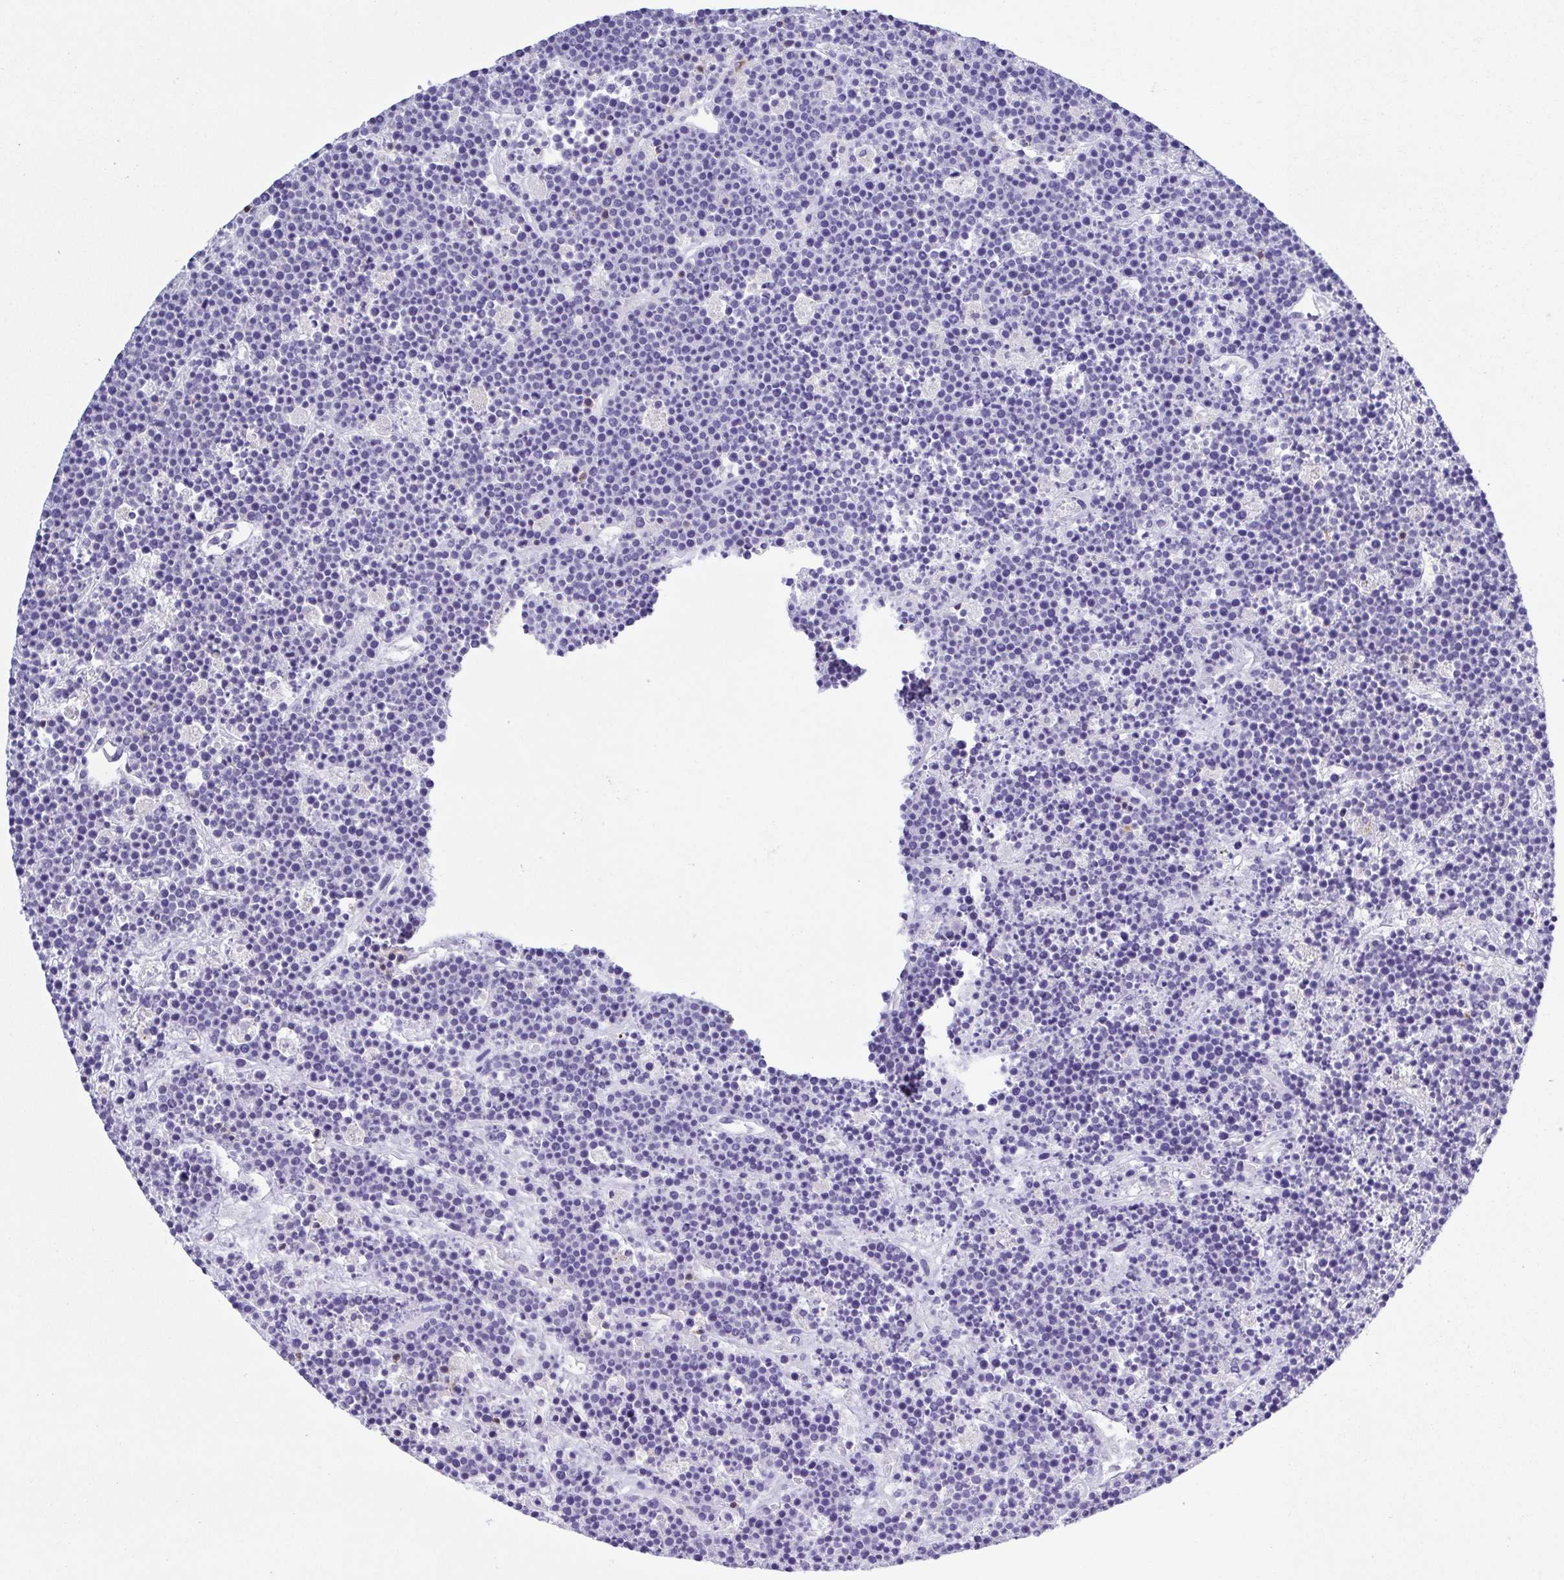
{"staining": {"intensity": "negative", "quantity": "none", "location": "none"}, "tissue": "lymphoma", "cell_type": "Tumor cells", "image_type": "cancer", "snomed": [{"axis": "morphology", "description": "Malignant lymphoma, non-Hodgkin's type, High grade"}, {"axis": "topography", "description": "Ovary"}], "caption": "There is no significant expression in tumor cells of high-grade malignant lymphoma, non-Hodgkin's type.", "gene": "PGLYRP1", "patient": {"sex": "female", "age": 56}}